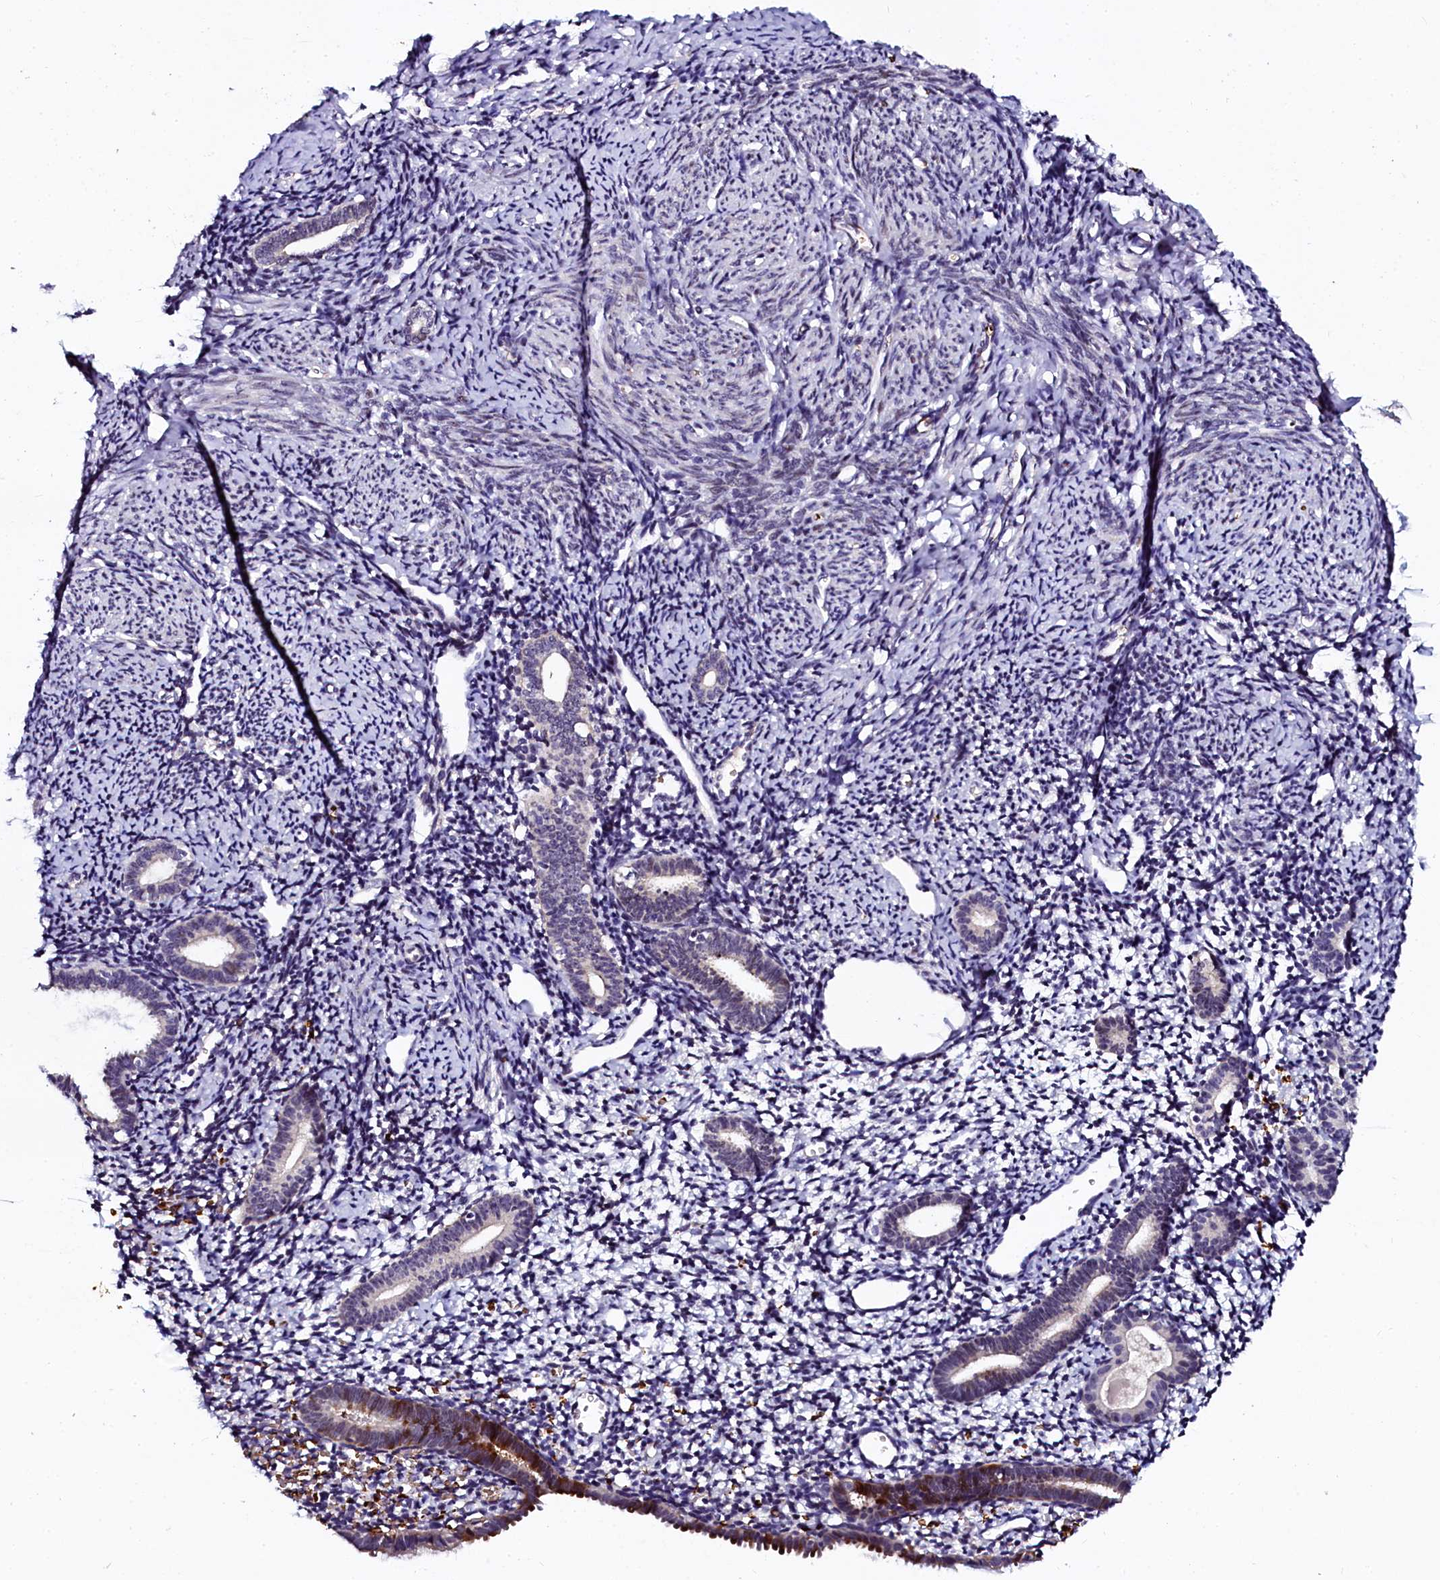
{"staining": {"intensity": "negative", "quantity": "none", "location": "none"}, "tissue": "endometrium", "cell_type": "Cells in endometrial stroma", "image_type": "normal", "snomed": [{"axis": "morphology", "description": "Normal tissue, NOS"}, {"axis": "topography", "description": "Endometrium"}], "caption": "The photomicrograph displays no significant staining in cells in endometrial stroma of endometrium. The staining was performed using DAB to visualize the protein expression in brown, while the nuclei were stained in blue with hematoxylin (Magnification: 20x).", "gene": "CTDSPL2", "patient": {"sex": "female", "age": 56}}